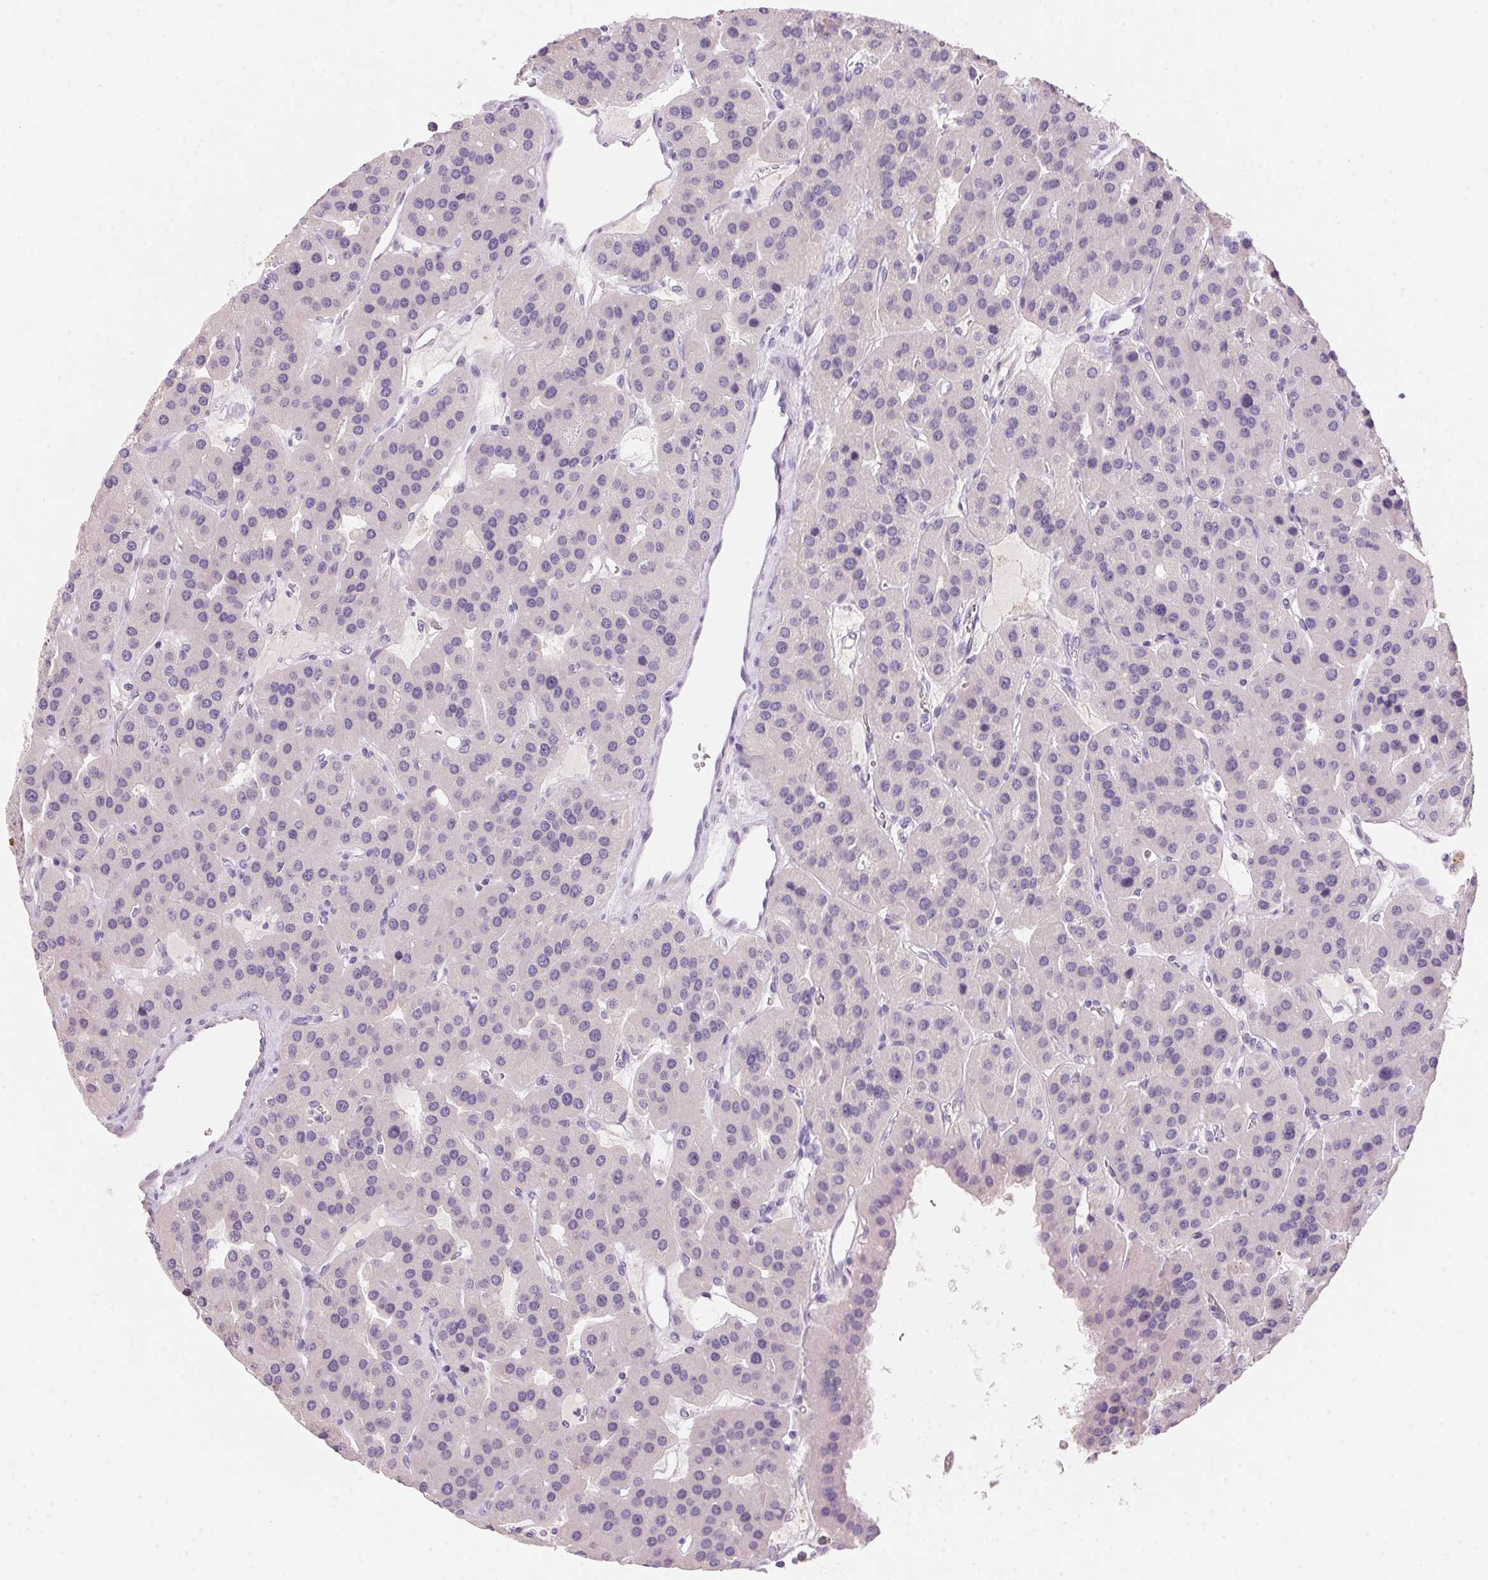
{"staining": {"intensity": "negative", "quantity": "none", "location": "none"}, "tissue": "parathyroid gland", "cell_type": "Glandular cells", "image_type": "normal", "snomed": [{"axis": "morphology", "description": "Normal tissue, NOS"}, {"axis": "morphology", "description": "Adenoma, NOS"}, {"axis": "topography", "description": "Parathyroid gland"}], "caption": "This is an immunohistochemistry (IHC) image of unremarkable parathyroid gland. There is no staining in glandular cells.", "gene": "HSD17B2", "patient": {"sex": "female", "age": 86}}